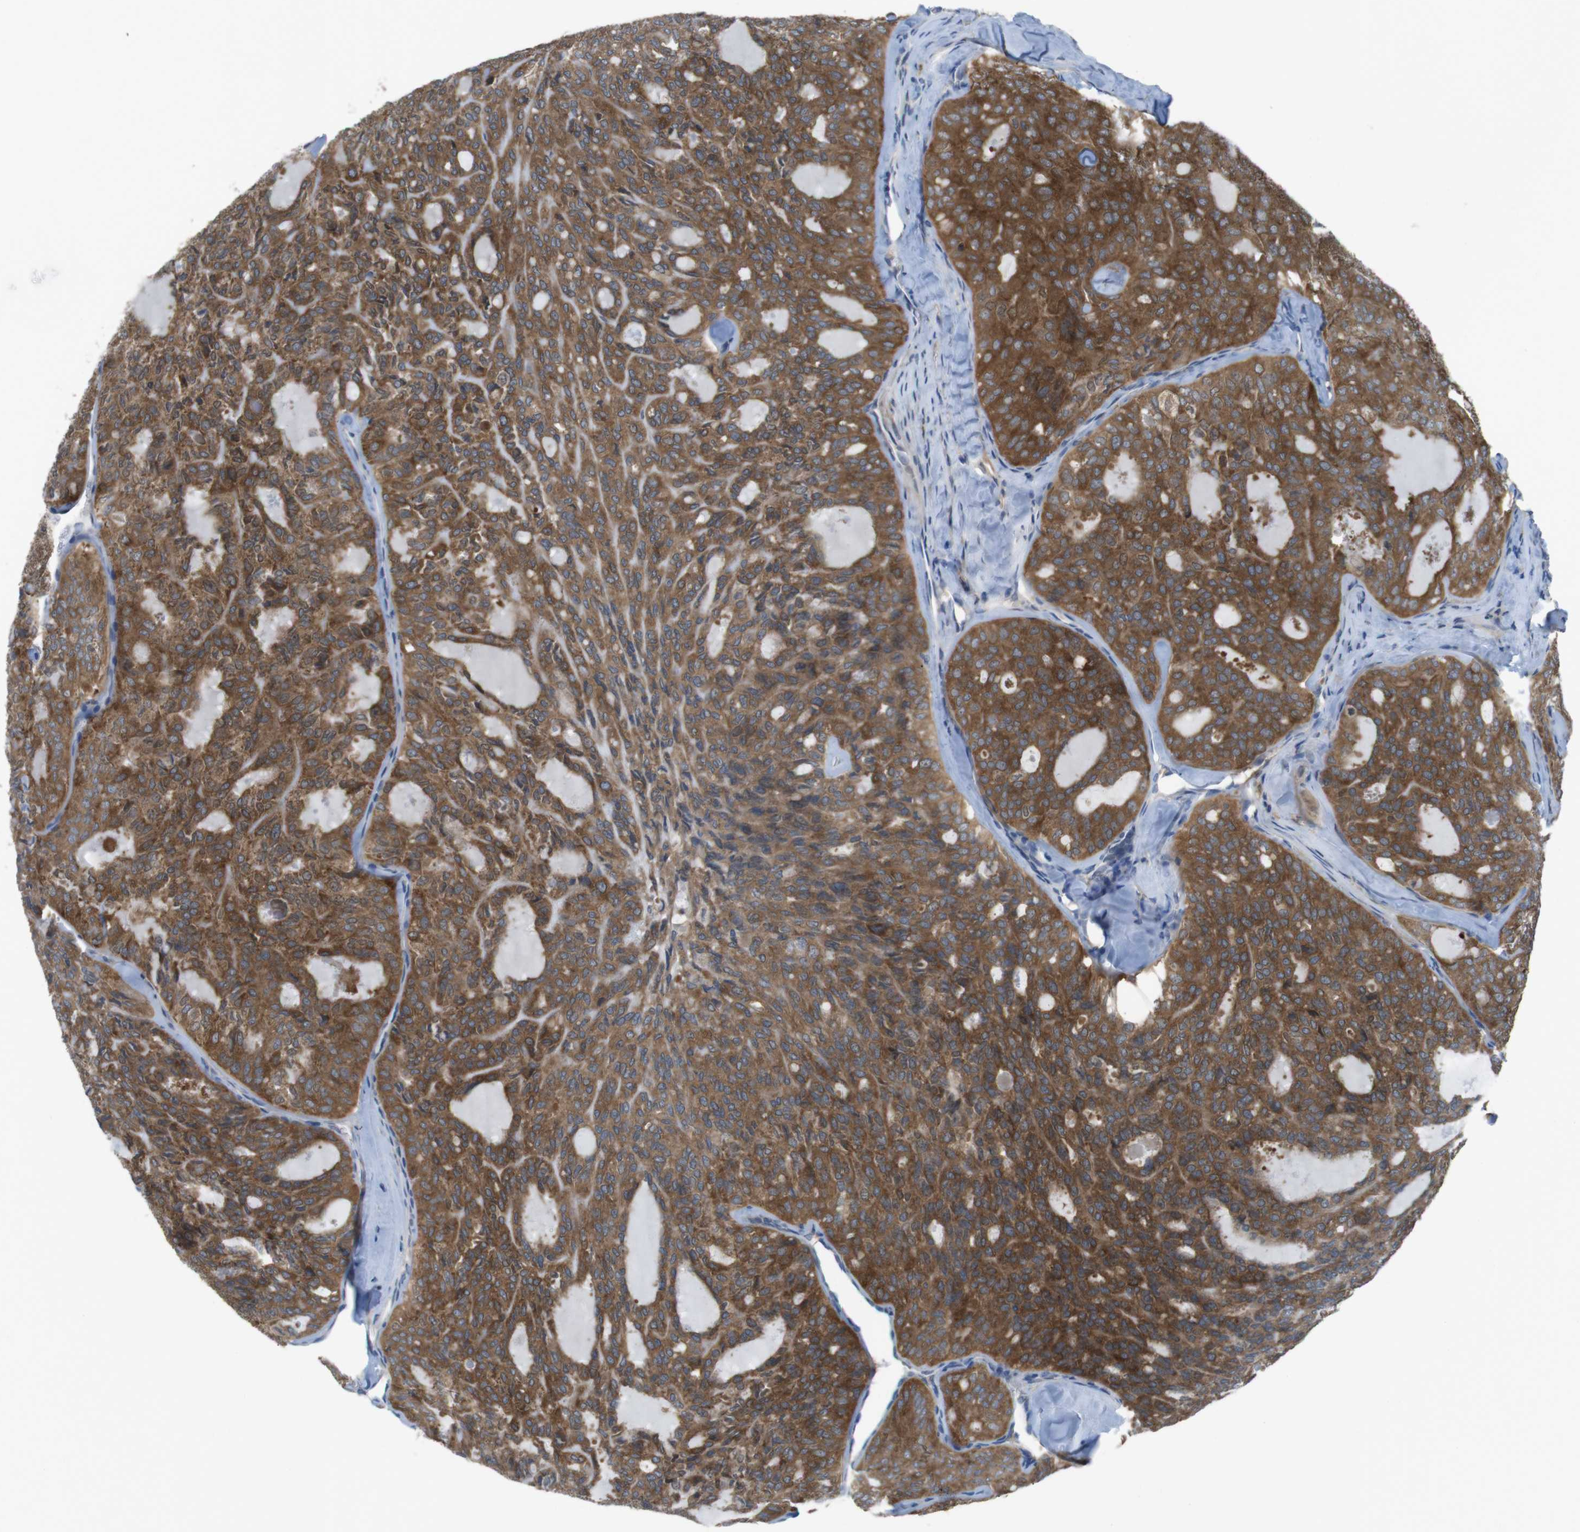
{"staining": {"intensity": "strong", "quantity": ">75%", "location": "cytoplasmic/membranous"}, "tissue": "thyroid cancer", "cell_type": "Tumor cells", "image_type": "cancer", "snomed": [{"axis": "morphology", "description": "Follicular adenoma carcinoma, NOS"}, {"axis": "topography", "description": "Thyroid gland"}], "caption": "Immunohistochemistry (IHC) image of thyroid cancer stained for a protein (brown), which displays high levels of strong cytoplasmic/membranous staining in approximately >75% of tumor cells.", "gene": "MTHFD1", "patient": {"sex": "male", "age": 75}}